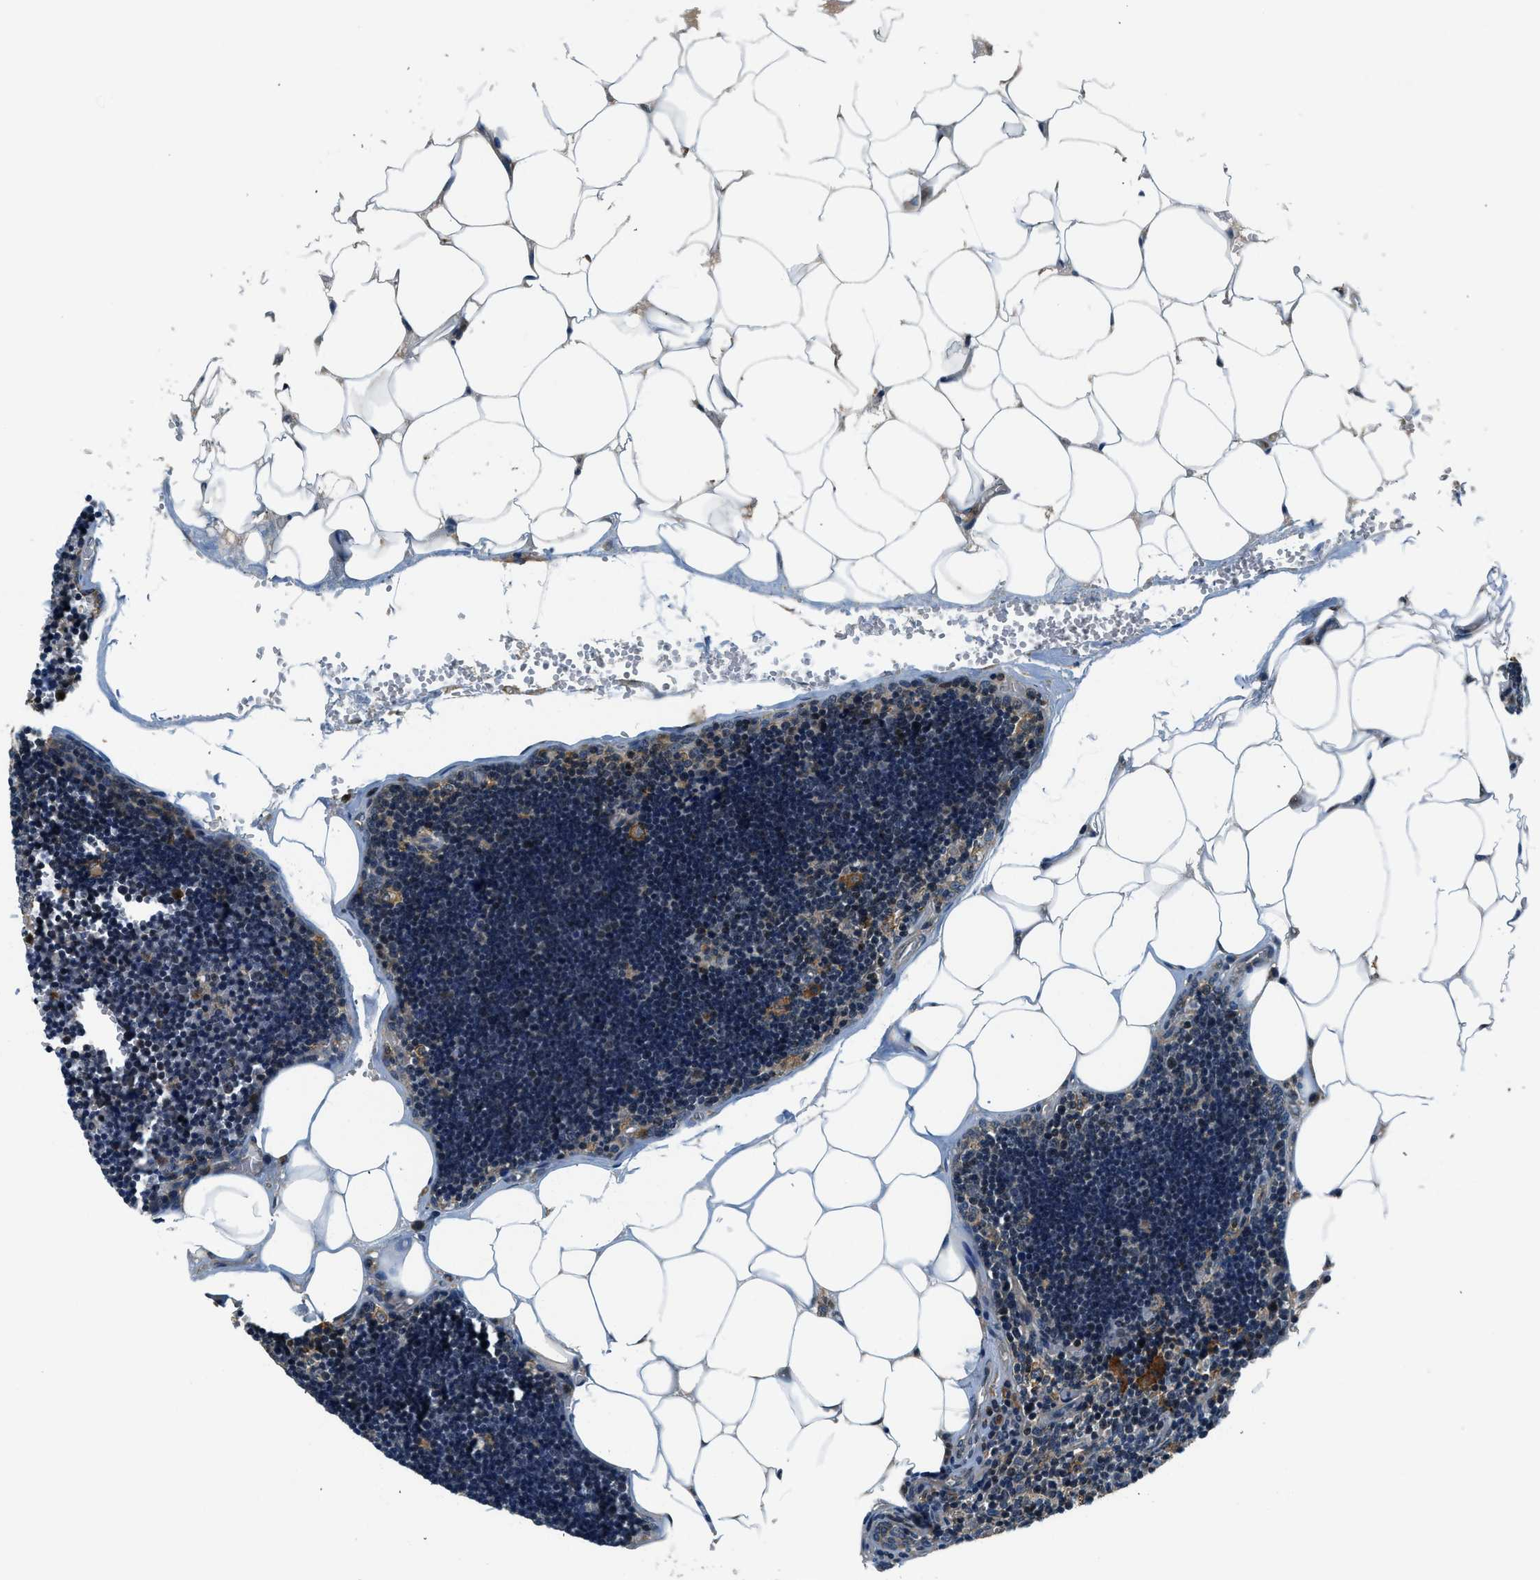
{"staining": {"intensity": "moderate", "quantity": "25%-75%", "location": "cytoplasmic/membranous"}, "tissue": "lymph node", "cell_type": "Germinal center cells", "image_type": "normal", "snomed": [{"axis": "morphology", "description": "Normal tissue, NOS"}, {"axis": "topography", "description": "Lymph node"}], "caption": "Germinal center cells show medium levels of moderate cytoplasmic/membranous expression in approximately 25%-75% of cells in unremarkable lymph node.", "gene": "ARHGEF11", "patient": {"sex": "male", "age": 33}}